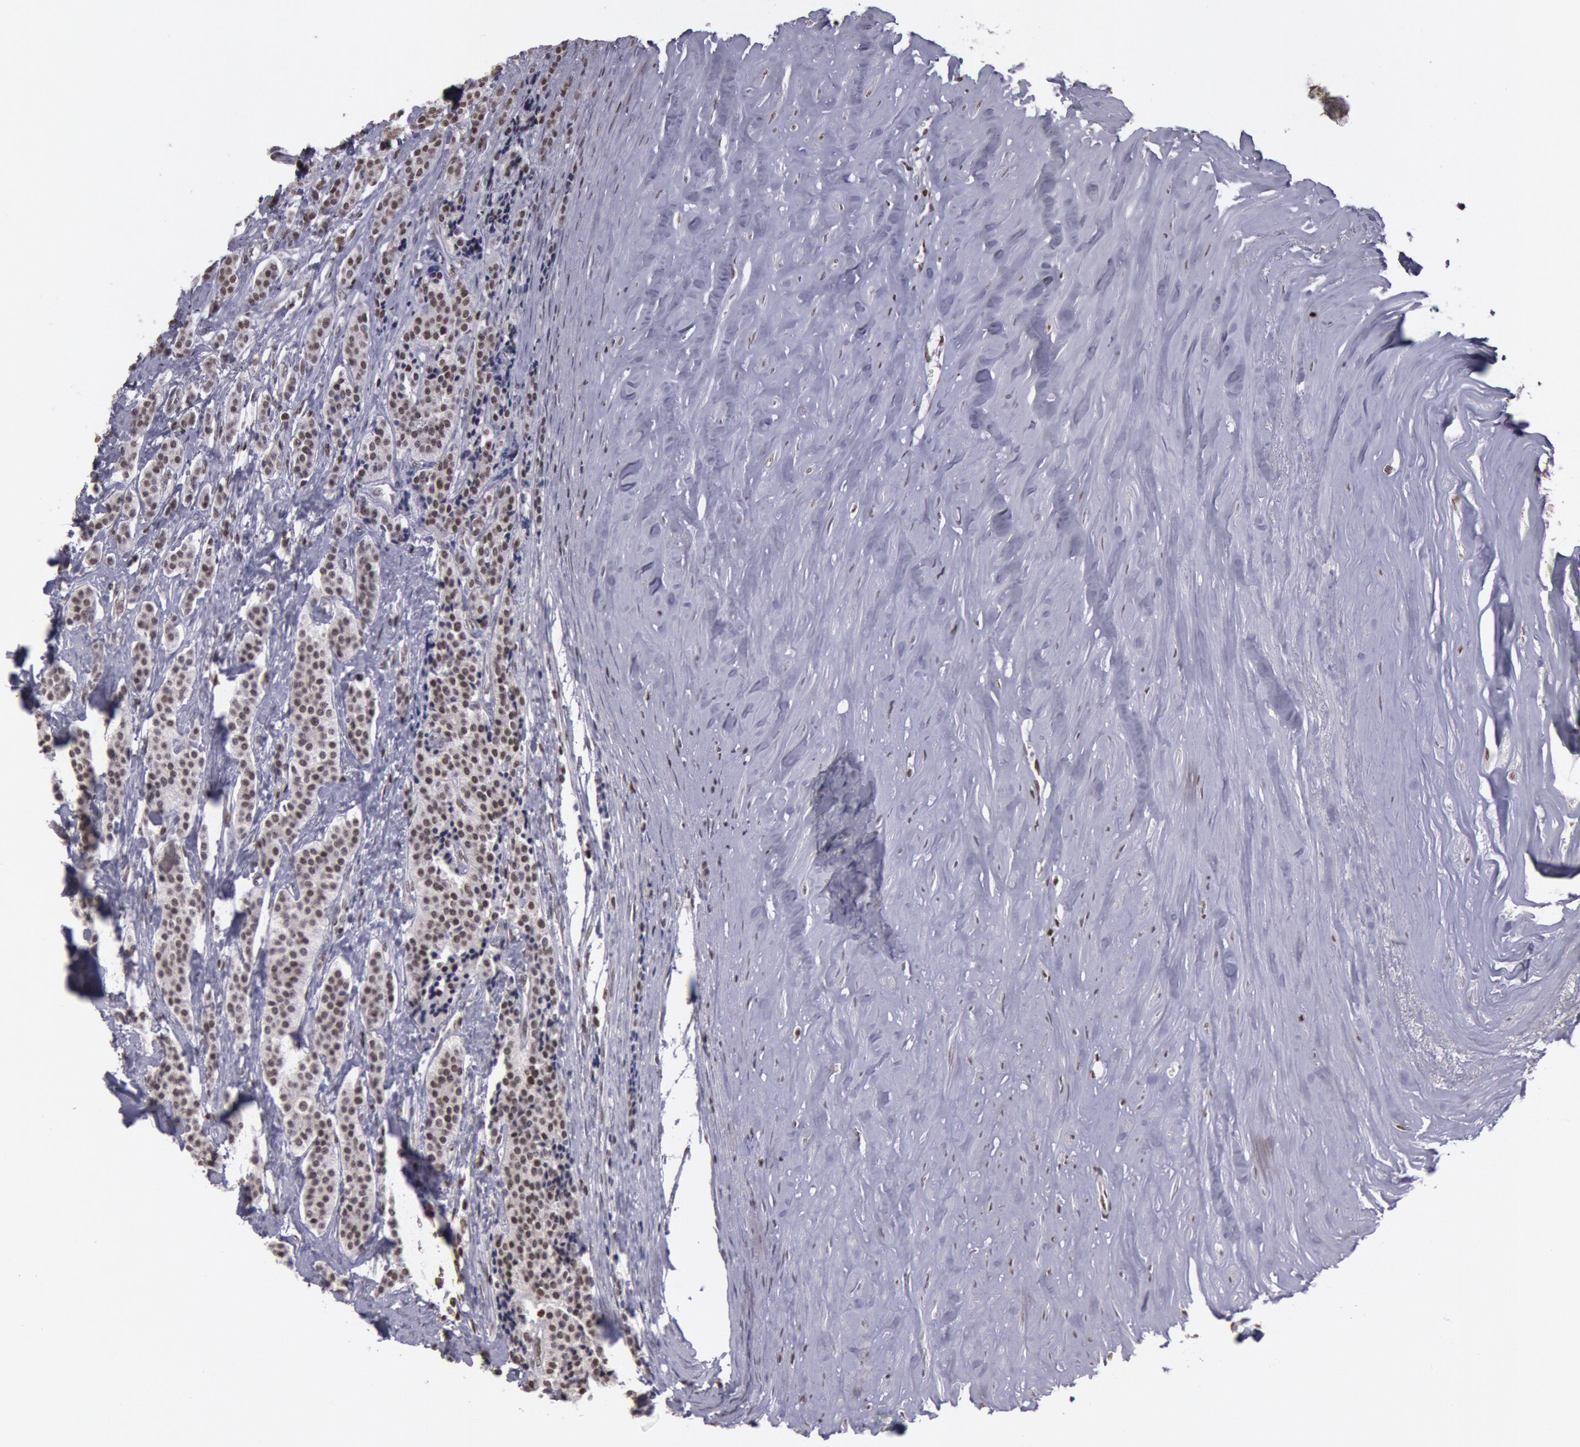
{"staining": {"intensity": "moderate", "quantity": ">75%", "location": "nuclear"}, "tissue": "carcinoid", "cell_type": "Tumor cells", "image_type": "cancer", "snomed": [{"axis": "morphology", "description": "Carcinoid, malignant, NOS"}, {"axis": "topography", "description": "Small intestine"}], "caption": "DAB immunohistochemical staining of human carcinoid reveals moderate nuclear protein expression in approximately >75% of tumor cells.", "gene": "NKAP", "patient": {"sex": "male", "age": 63}}